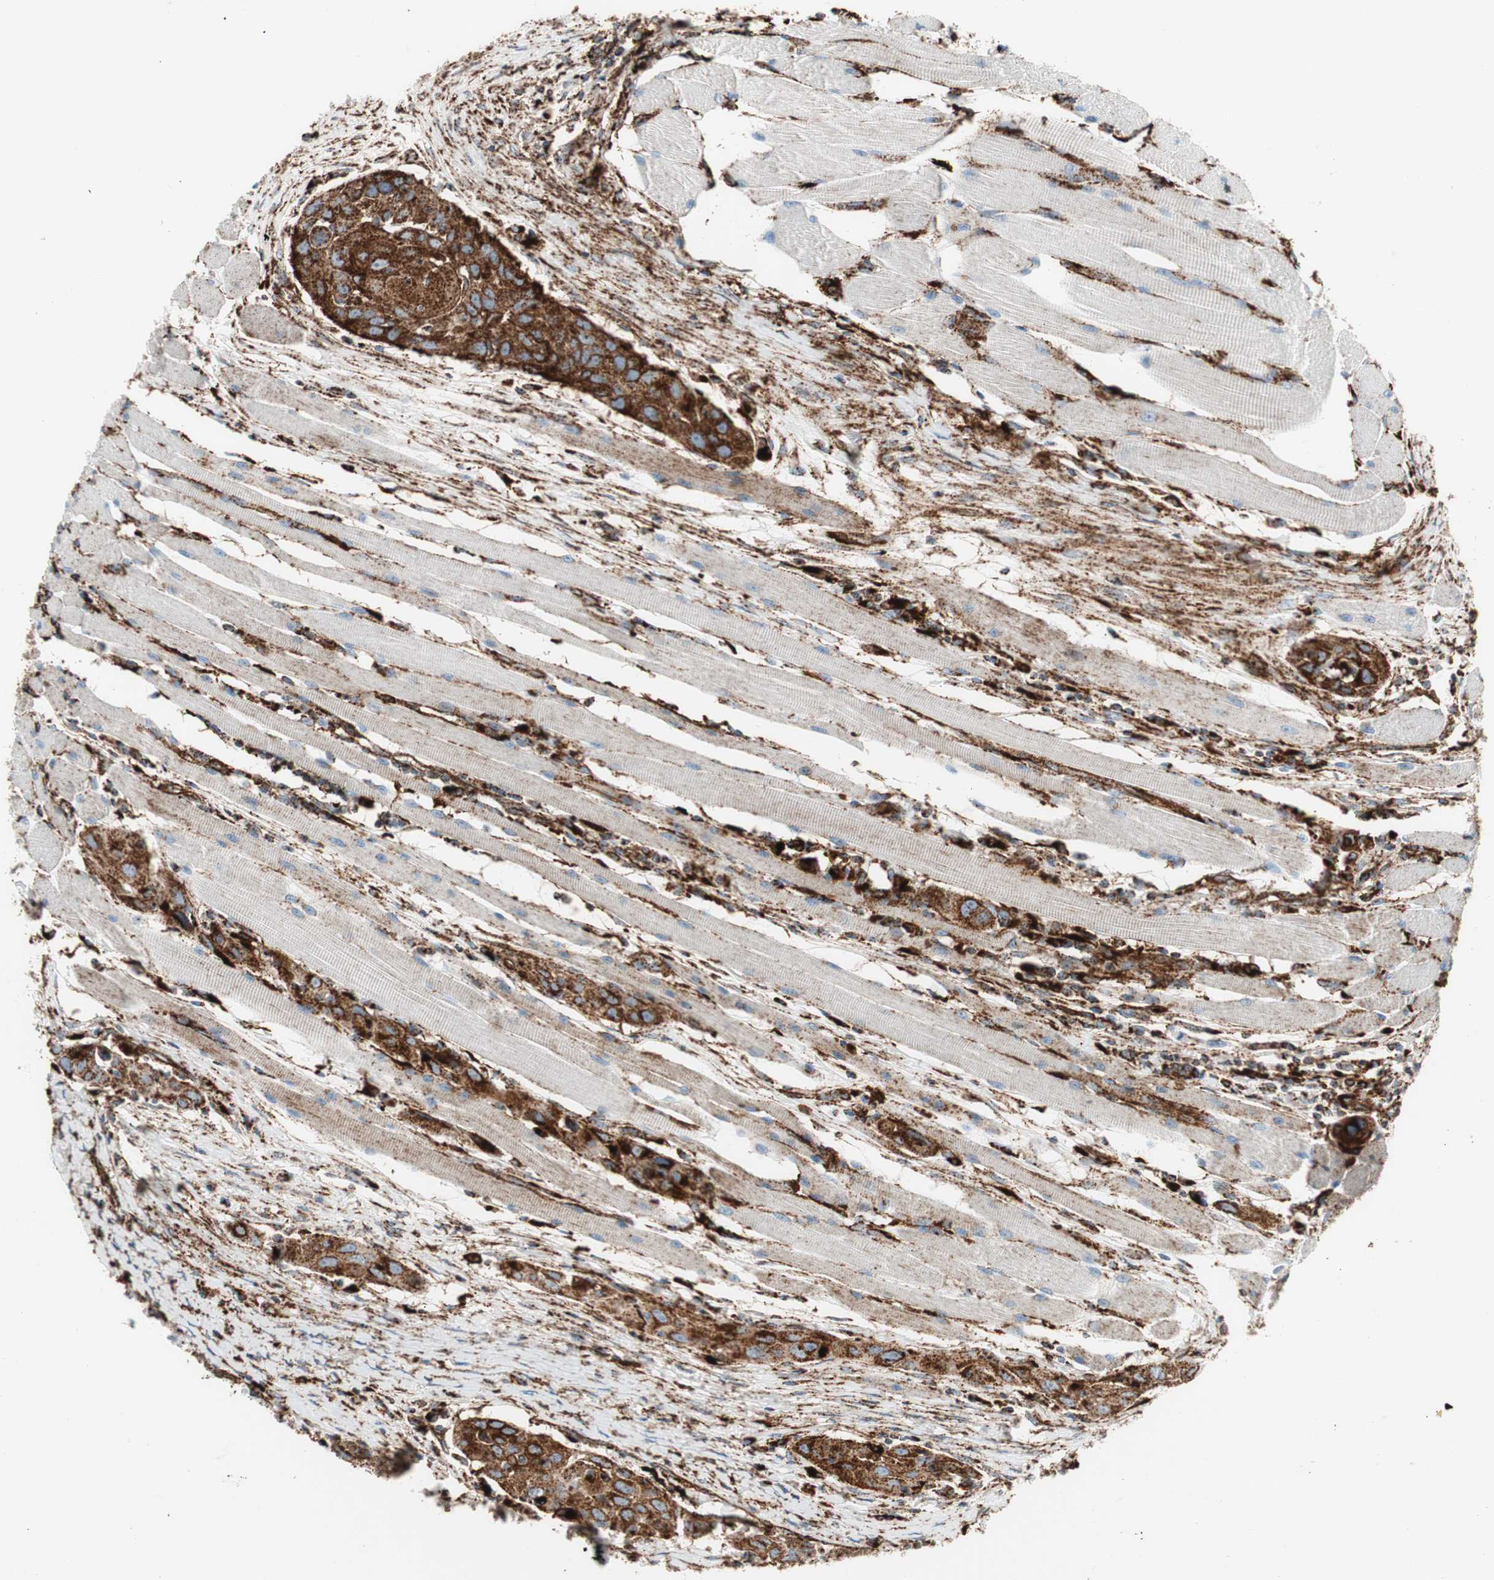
{"staining": {"intensity": "strong", "quantity": ">75%", "location": "cytoplasmic/membranous"}, "tissue": "head and neck cancer", "cell_type": "Tumor cells", "image_type": "cancer", "snomed": [{"axis": "morphology", "description": "Squamous cell carcinoma, NOS"}, {"axis": "topography", "description": "Oral tissue"}, {"axis": "topography", "description": "Head-Neck"}], "caption": "A brown stain labels strong cytoplasmic/membranous positivity of a protein in head and neck squamous cell carcinoma tumor cells.", "gene": "LAMP1", "patient": {"sex": "female", "age": 50}}